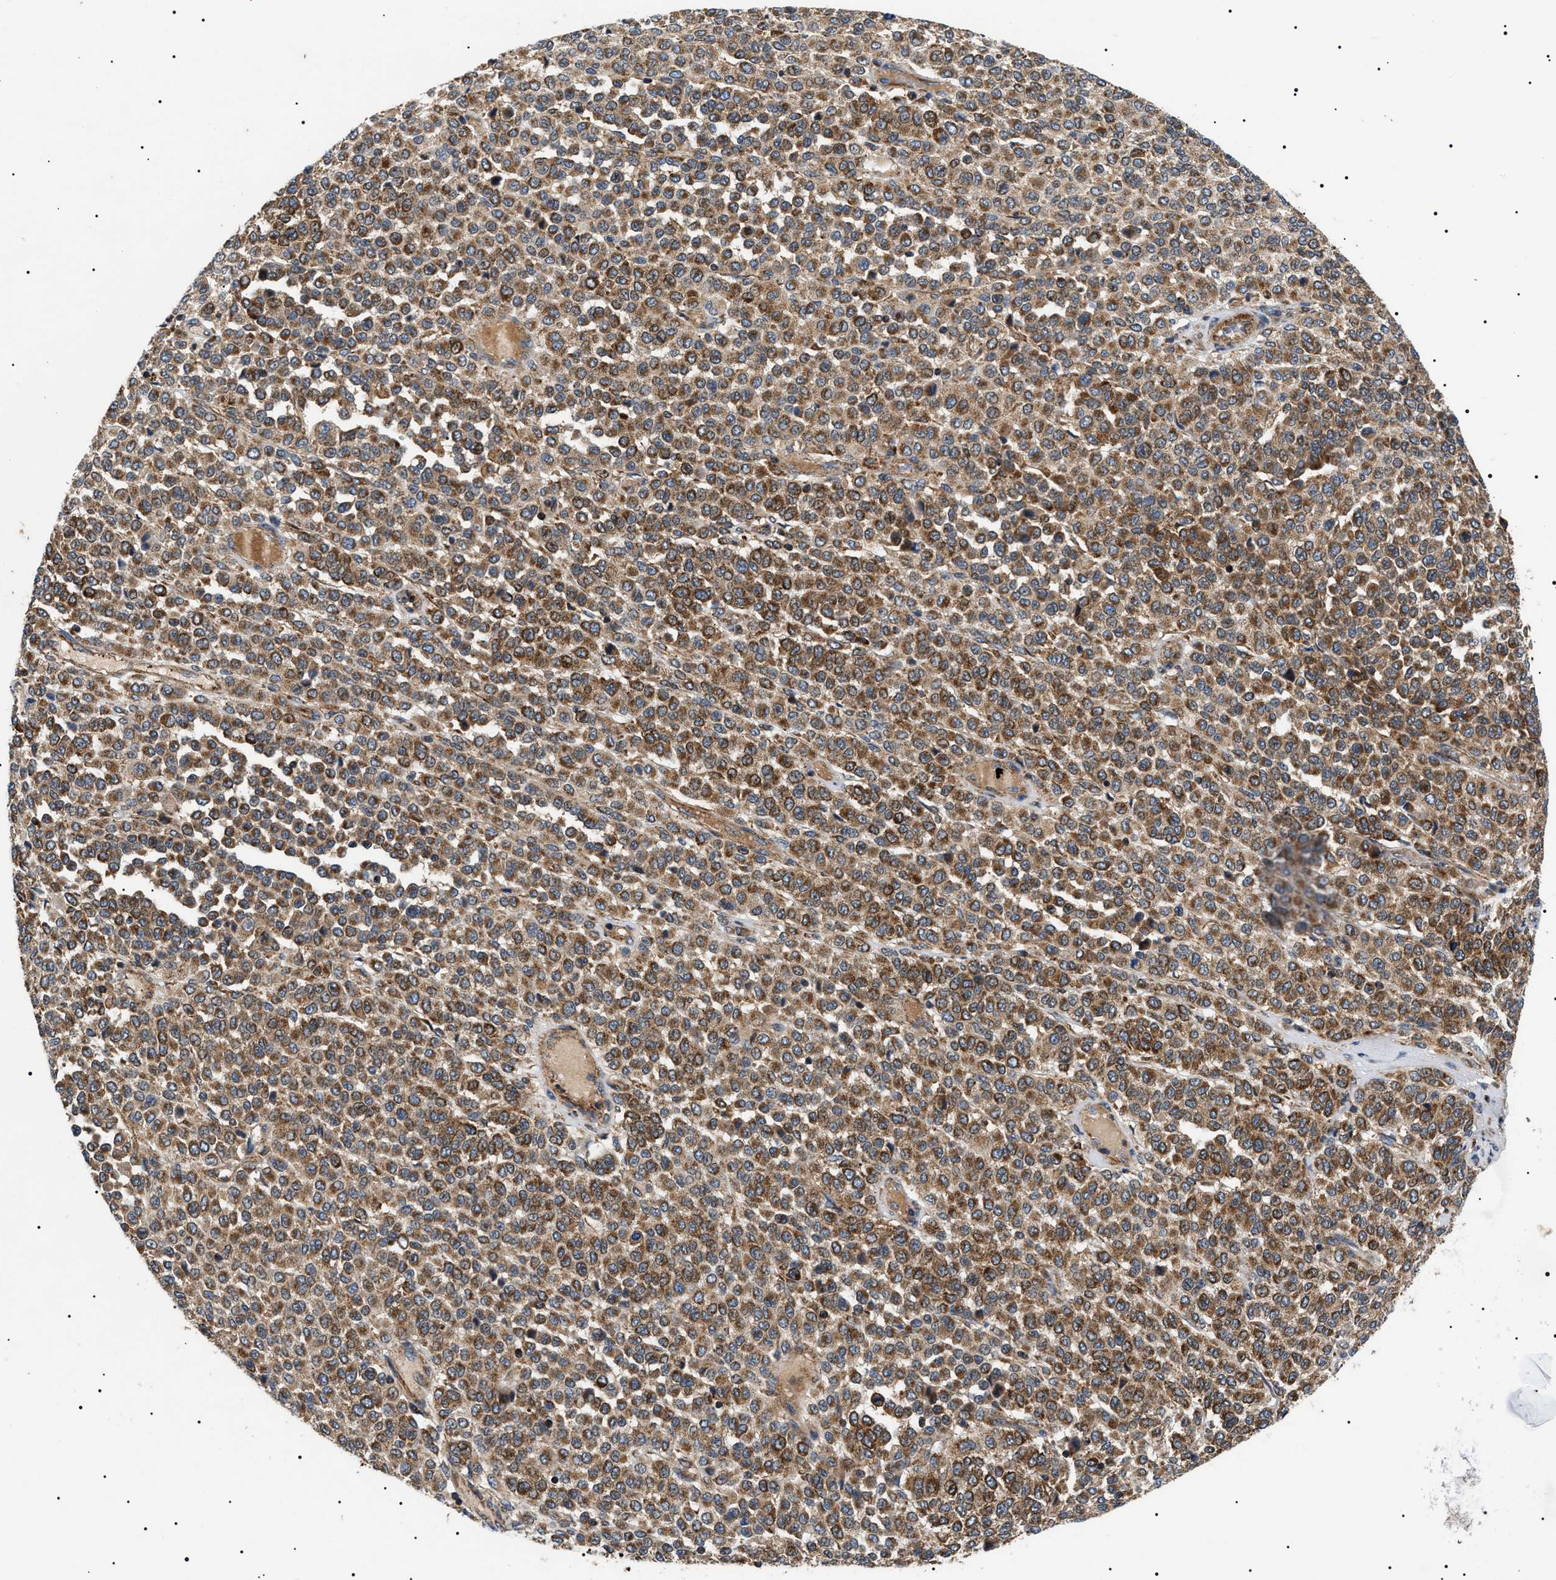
{"staining": {"intensity": "moderate", "quantity": ">75%", "location": "cytoplasmic/membranous"}, "tissue": "melanoma", "cell_type": "Tumor cells", "image_type": "cancer", "snomed": [{"axis": "morphology", "description": "Malignant melanoma, Metastatic site"}, {"axis": "topography", "description": "Pancreas"}], "caption": "IHC staining of malignant melanoma (metastatic site), which shows medium levels of moderate cytoplasmic/membranous expression in approximately >75% of tumor cells indicating moderate cytoplasmic/membranous protein positivity. The staining was performed using DAB (brown) for protein detection and nuclei were counterstained in hematoxylin (blue).", "gene": "OXSM", "patient": {"sex": "female", "age": 30}}